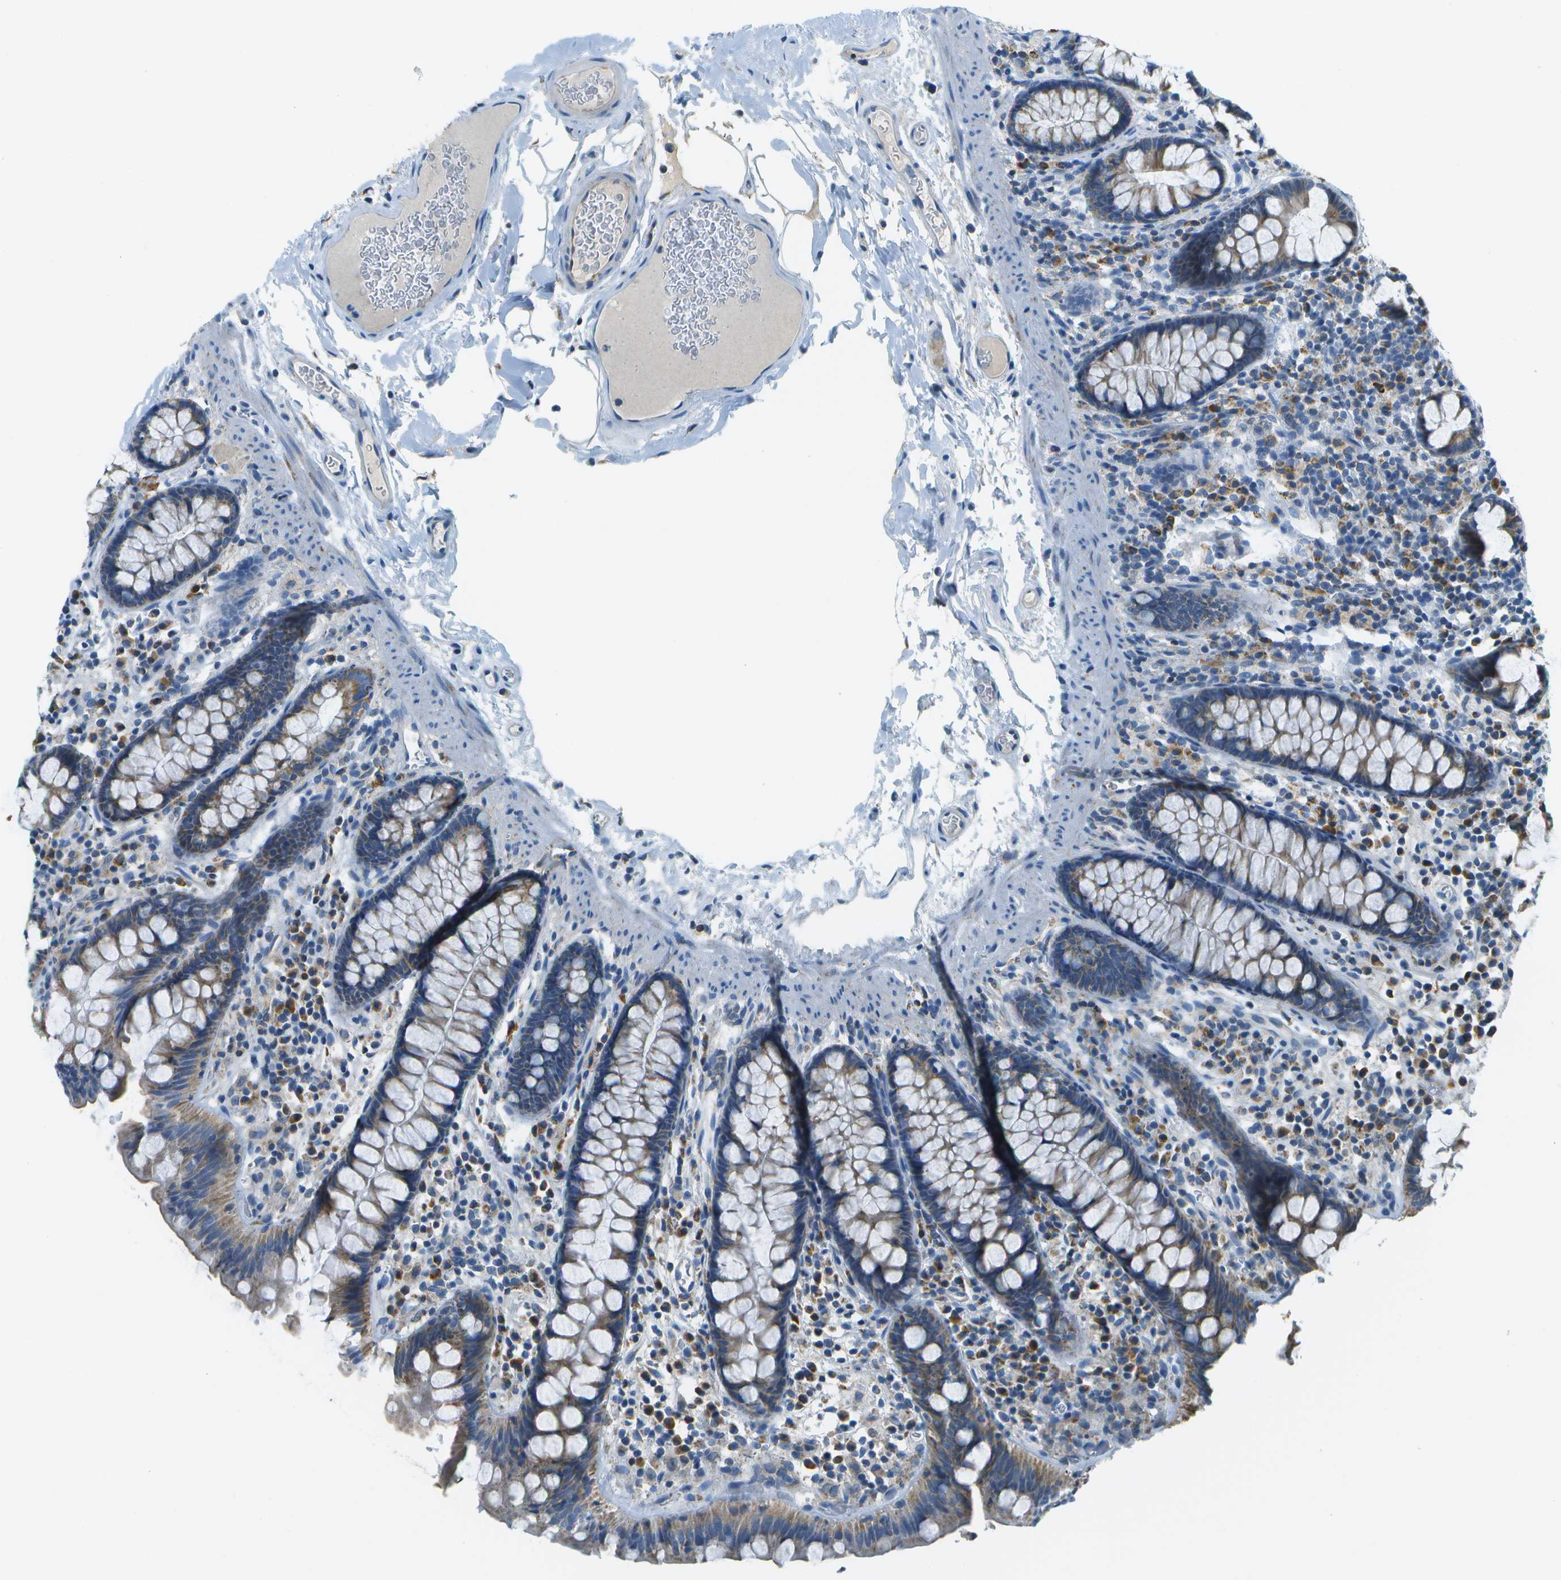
{"staining": {"intensity": "negative", "quantity": "none", "location": "none"}, "tissue": "colon", "cell_type": "Endothelial cells", "image_type": "normal", "snomed": [{"axis": "morphology", "description": "Normal tissue, NOS"}, {"axis": "topography", "description": "Colon"}], "caption": "Immunohistochemistry (IHC) photomicrograph of unremarkable colon: colon stained with DAB (3,3'-diaminobenzidine) demonstrates no significant protein staining in endothelial cells.", "gene": "PTGIS", "patient": {"sex": "female", "age": 80}}